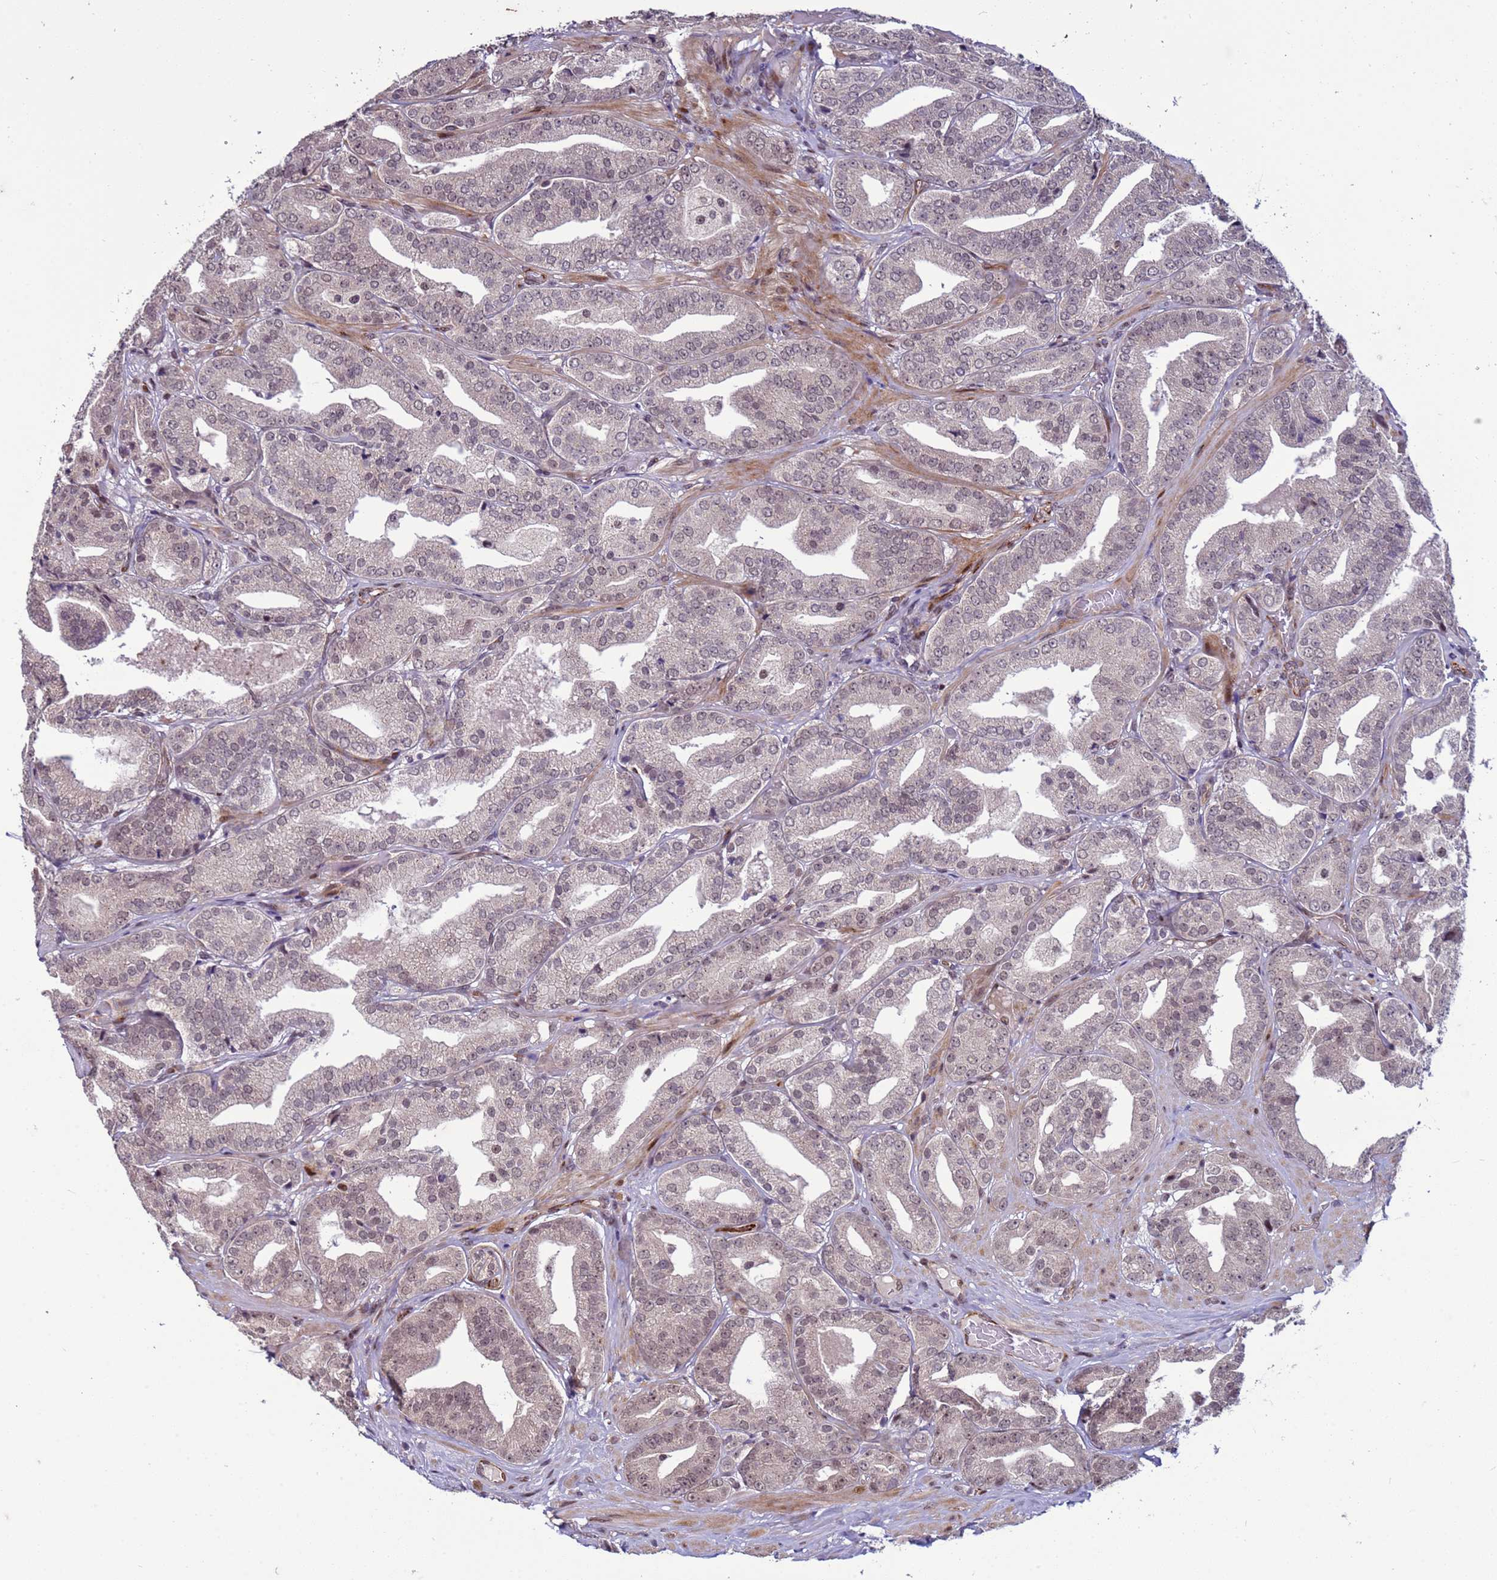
{"staining": {"intensity": "negative", "quantity": "none", "location": "none"}, "tissue": "prostate cancer", "cell_type": "Tumor cells", "image_type": "cancer", "snomed": [{"axis": "morphology", "description": "Adenocarcinoma, High grade"}, {"axis": "topography", "description": "Prostate"}], "caption": "Tumor cells show no significant positivity in high-grade adenocarcinoma (prostate).", "gene": "SHC3", "patient": {"sex": "male", "age": 63}}